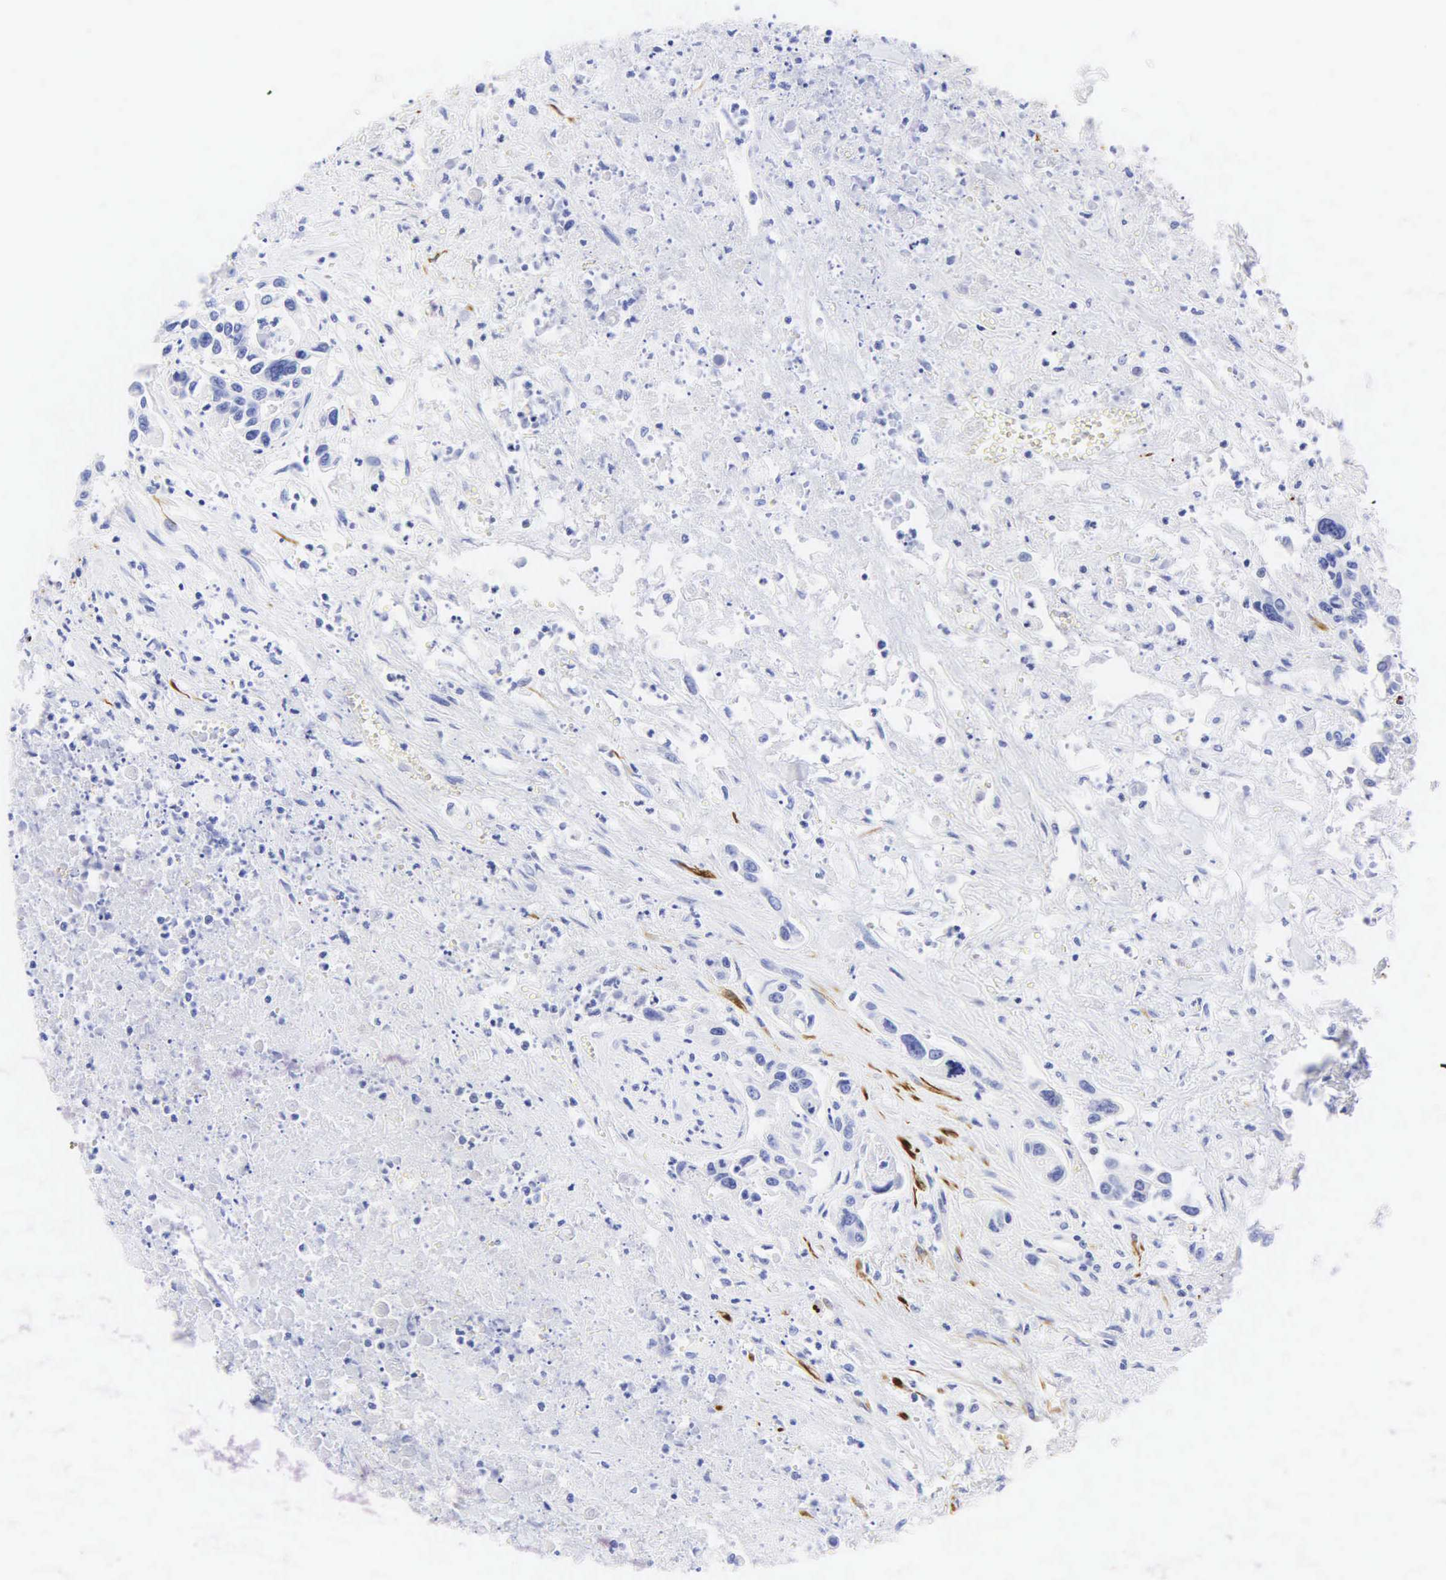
{"staining": {"intensity": "negative", "quantity": "none", "location": "none"}, "tissue": "urothelial cancer", "cell_type": "Tumor cells", "image_type": "cancer", "snomed": [{"axis": "morphology", "description": "Urothelial carcinoma, High grade"}, {"axis": "topography", "description": "Urinary bladder"}], "caption": "Immunohistochemistry (IHC) of urothelial cancer exhibits no staining in tumor cells. Nuclei are stained in blue.", "gene": "DES", "patient": {"sex": "male", "age": 86}}